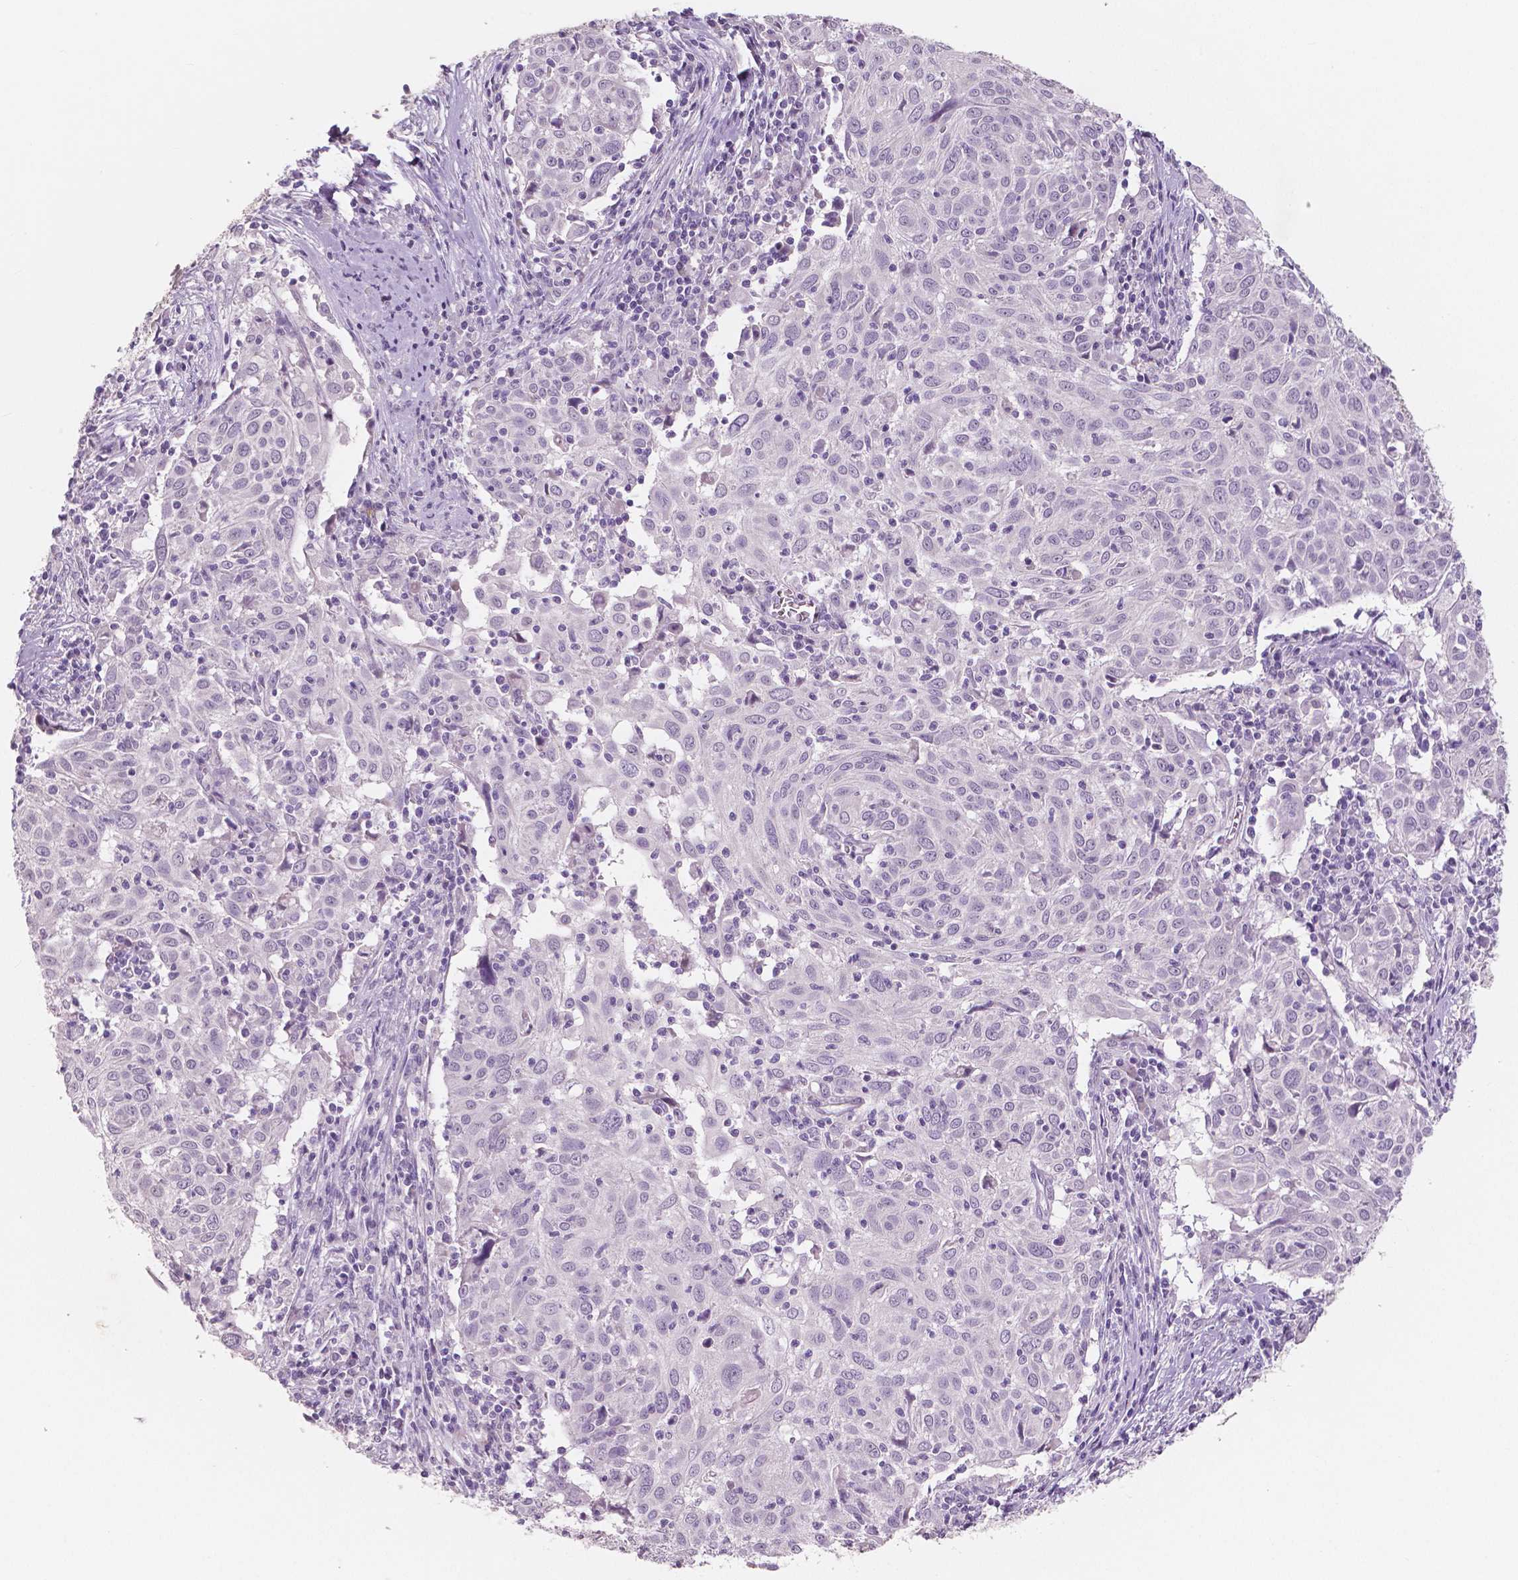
{"staining": {"intensity": "negative", "quantity": "none", "location": "none"}, "tissue": "cervical cancer", "cell_type": "Tumor cells", "image_type": "cancer", "snomed": [{"axis": "morphology", "description": "Squamous cell carcinoma, NOS"}, {"axis": "topography", "description": "Cervix"}], "caption": "Tumor cells are negative for brown protein staining in cervical cancer.", "gene": "NECAB1", "patient": {"sex": "female", "age": 39}}